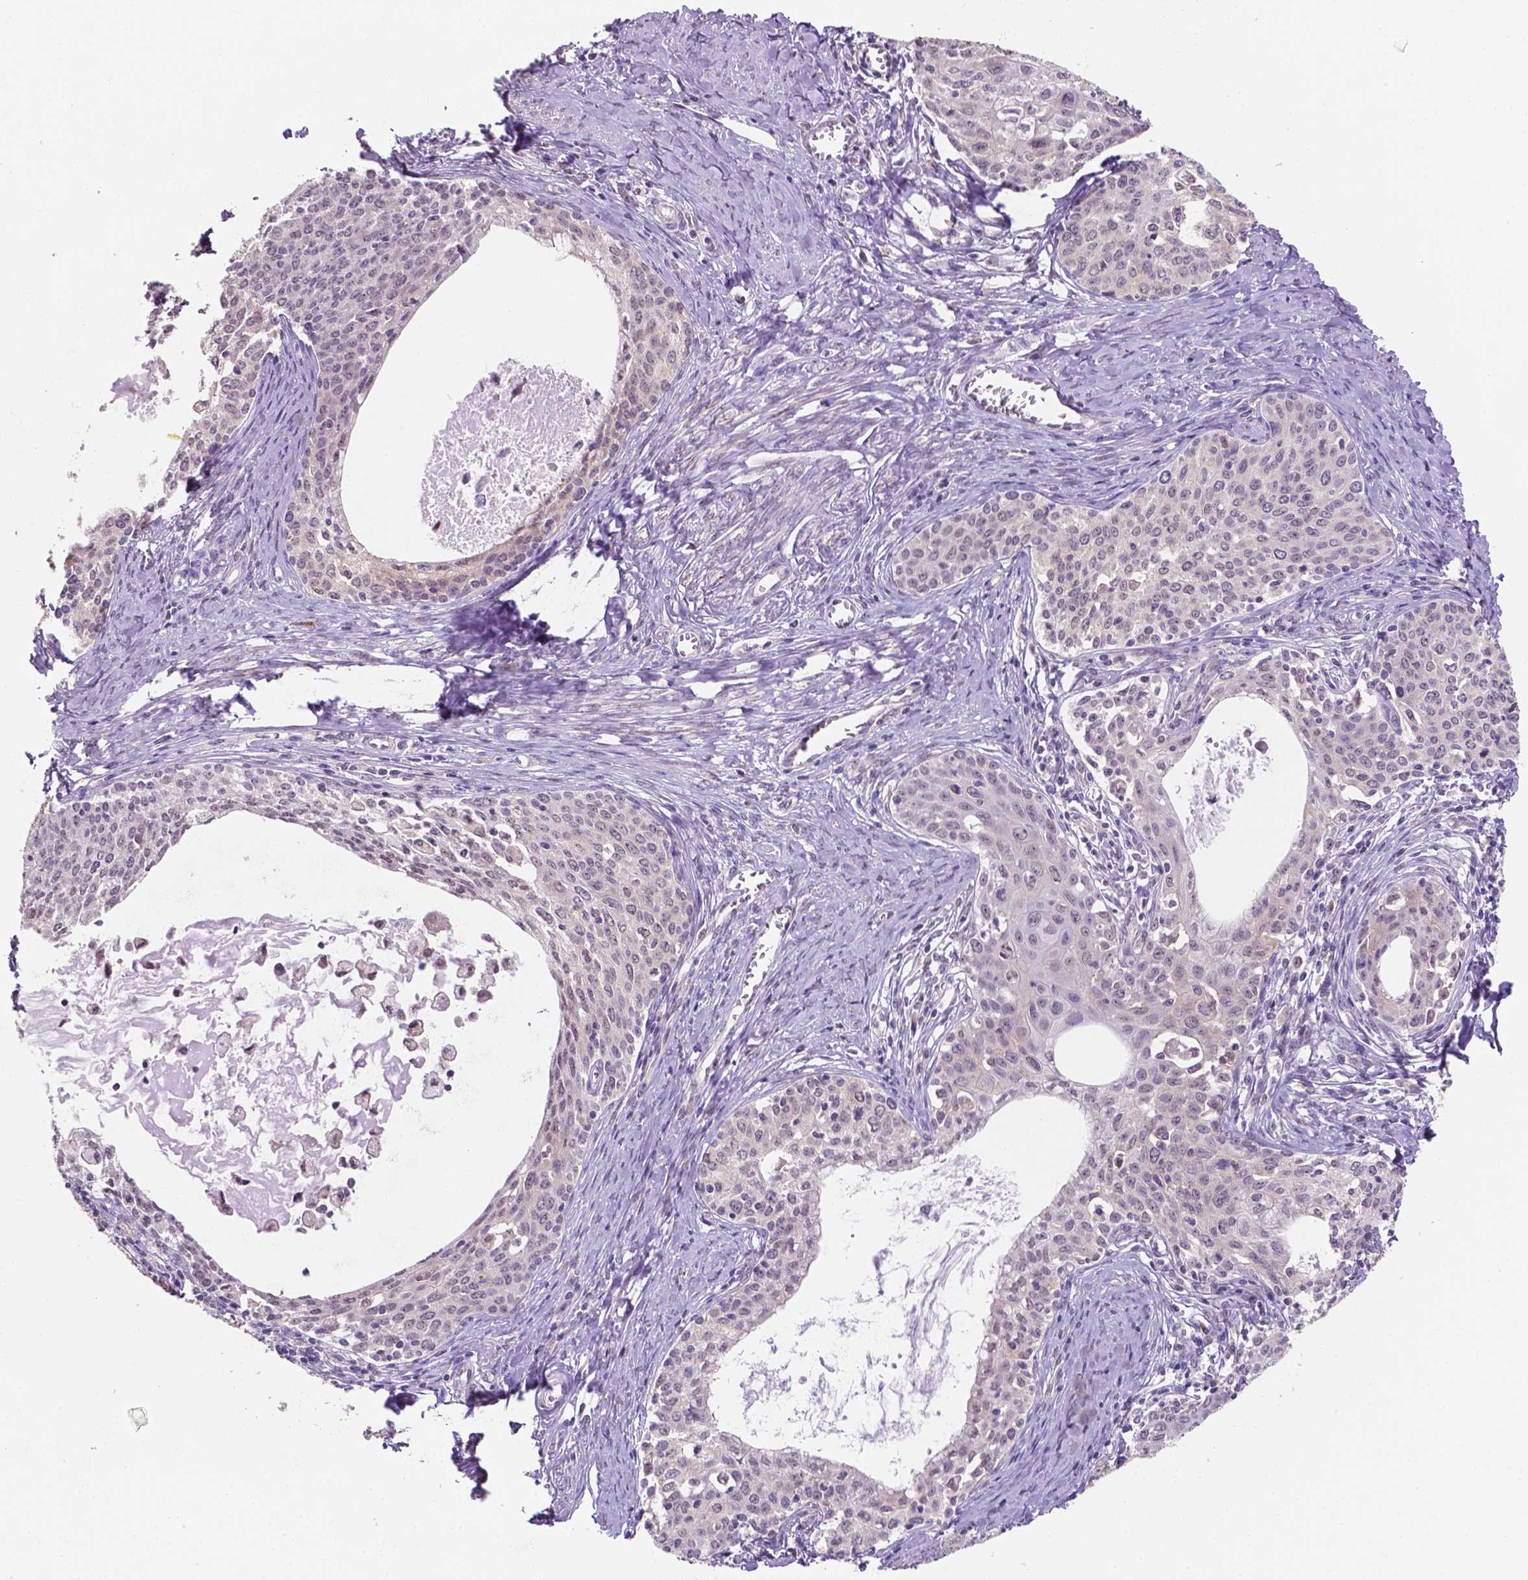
{"staining": {"intensity": "negative", "quantity": "none", "location": "none"}, "tissue": "cervical cancer", "cell_type": "Tumor cells", "image_type": "cancer", "snomed": [{"axis": "morphology", "description": "Squamous cell carcinoma, NOS"}, {"axis": "morphology", "description": "Adenocarcinoma, NOS"}, {"axis": "topography", "description": "Cervix"}], "caption": "Cervical cancer was stained to show a protein in brown. There is no significant staining in tumor cells. (Brightfield microscopy of DAB (3,3'-diaminobenzidine) immunohistochemistry (IHC) at high magnification).", "gene": "SHLD3", "patient": {"sex": "female", "age": 52}}